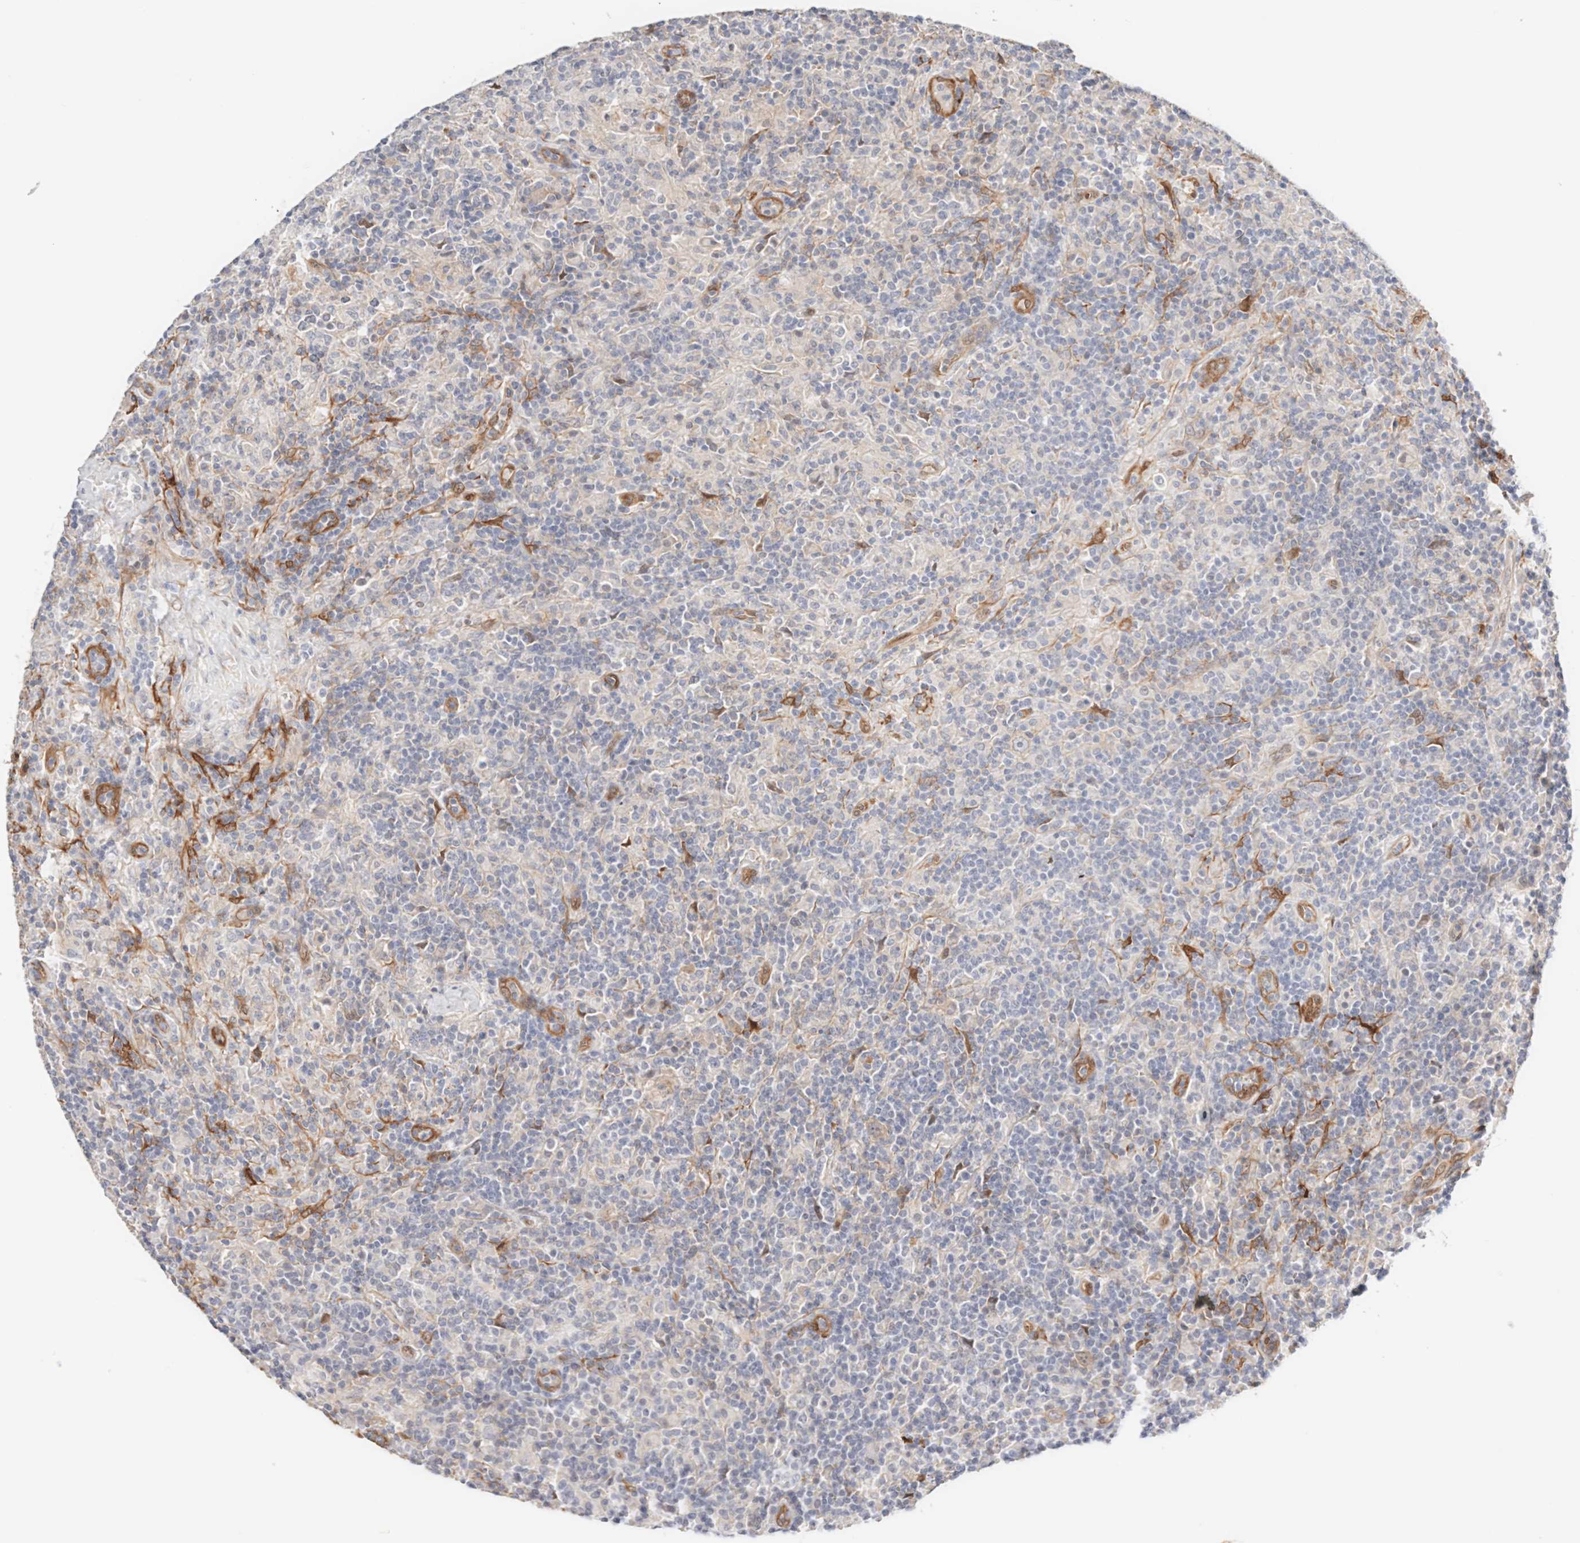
{"staining": {"intensity": "weak", "quantity": "<25%", "location": "cytoplasmic/membranous"}, "tissue": "lymphoma", "cell_type": "Tumor cells", "image_type": "cancer", "snomed": [{"axis": "morphology", "description": "Hodgkin's disease, NOS"}, {"axis": "topography", "description": "Lymph node"}], "caption": "A high-resolution image shows immunohistochemistry (IHC) staining of Hodgkin's disease, which exhibits no significant expression in tumor cells.", "gene": "LMCD1", "patient": {"sex": "male", "age": 70}}